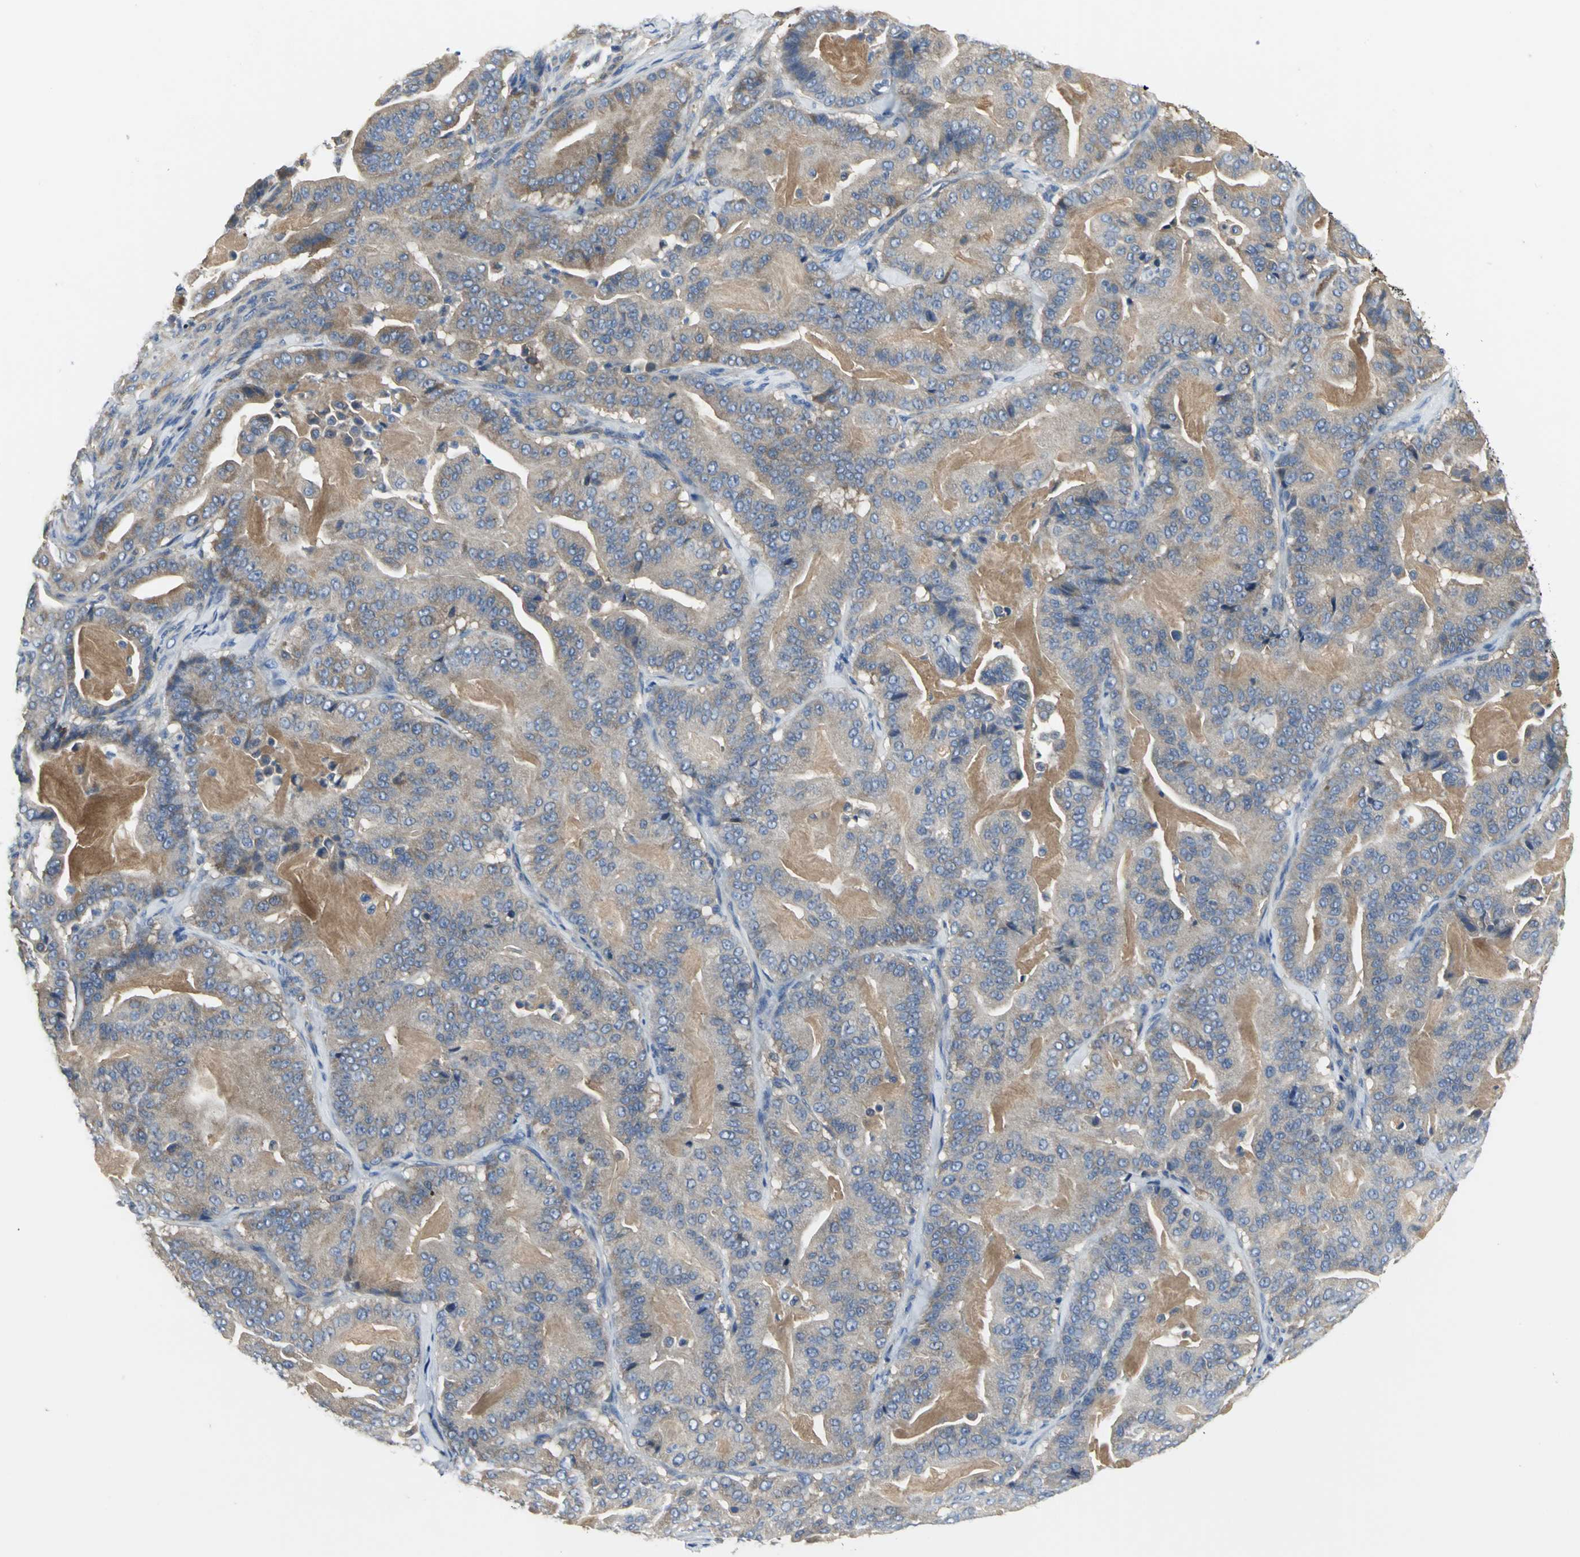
{"staining": {"intensity": "moderate", "quantity": ">75%", "location": "cytoplasmic/membranous"}, "tissue": "pancreatic cancer", "cell_type": "Tumor cells", "image_type": "cancer", "snomed": [{"axis": "morphology", "description": "Adenocarcinoma, NOS"}, {"axis": "topography", "description": "Pancreas"}], "caption": "Immunohistochemistry image of human pancreatic cancer (adenocarcinoma) stained for a protein (brown), which shows medium levels of moderate cytoplasmic/membranous staining in approximately >75% of tumor cells.", "gene": "CHRNB1", "patient": {"sex": "male", "age": 63}}